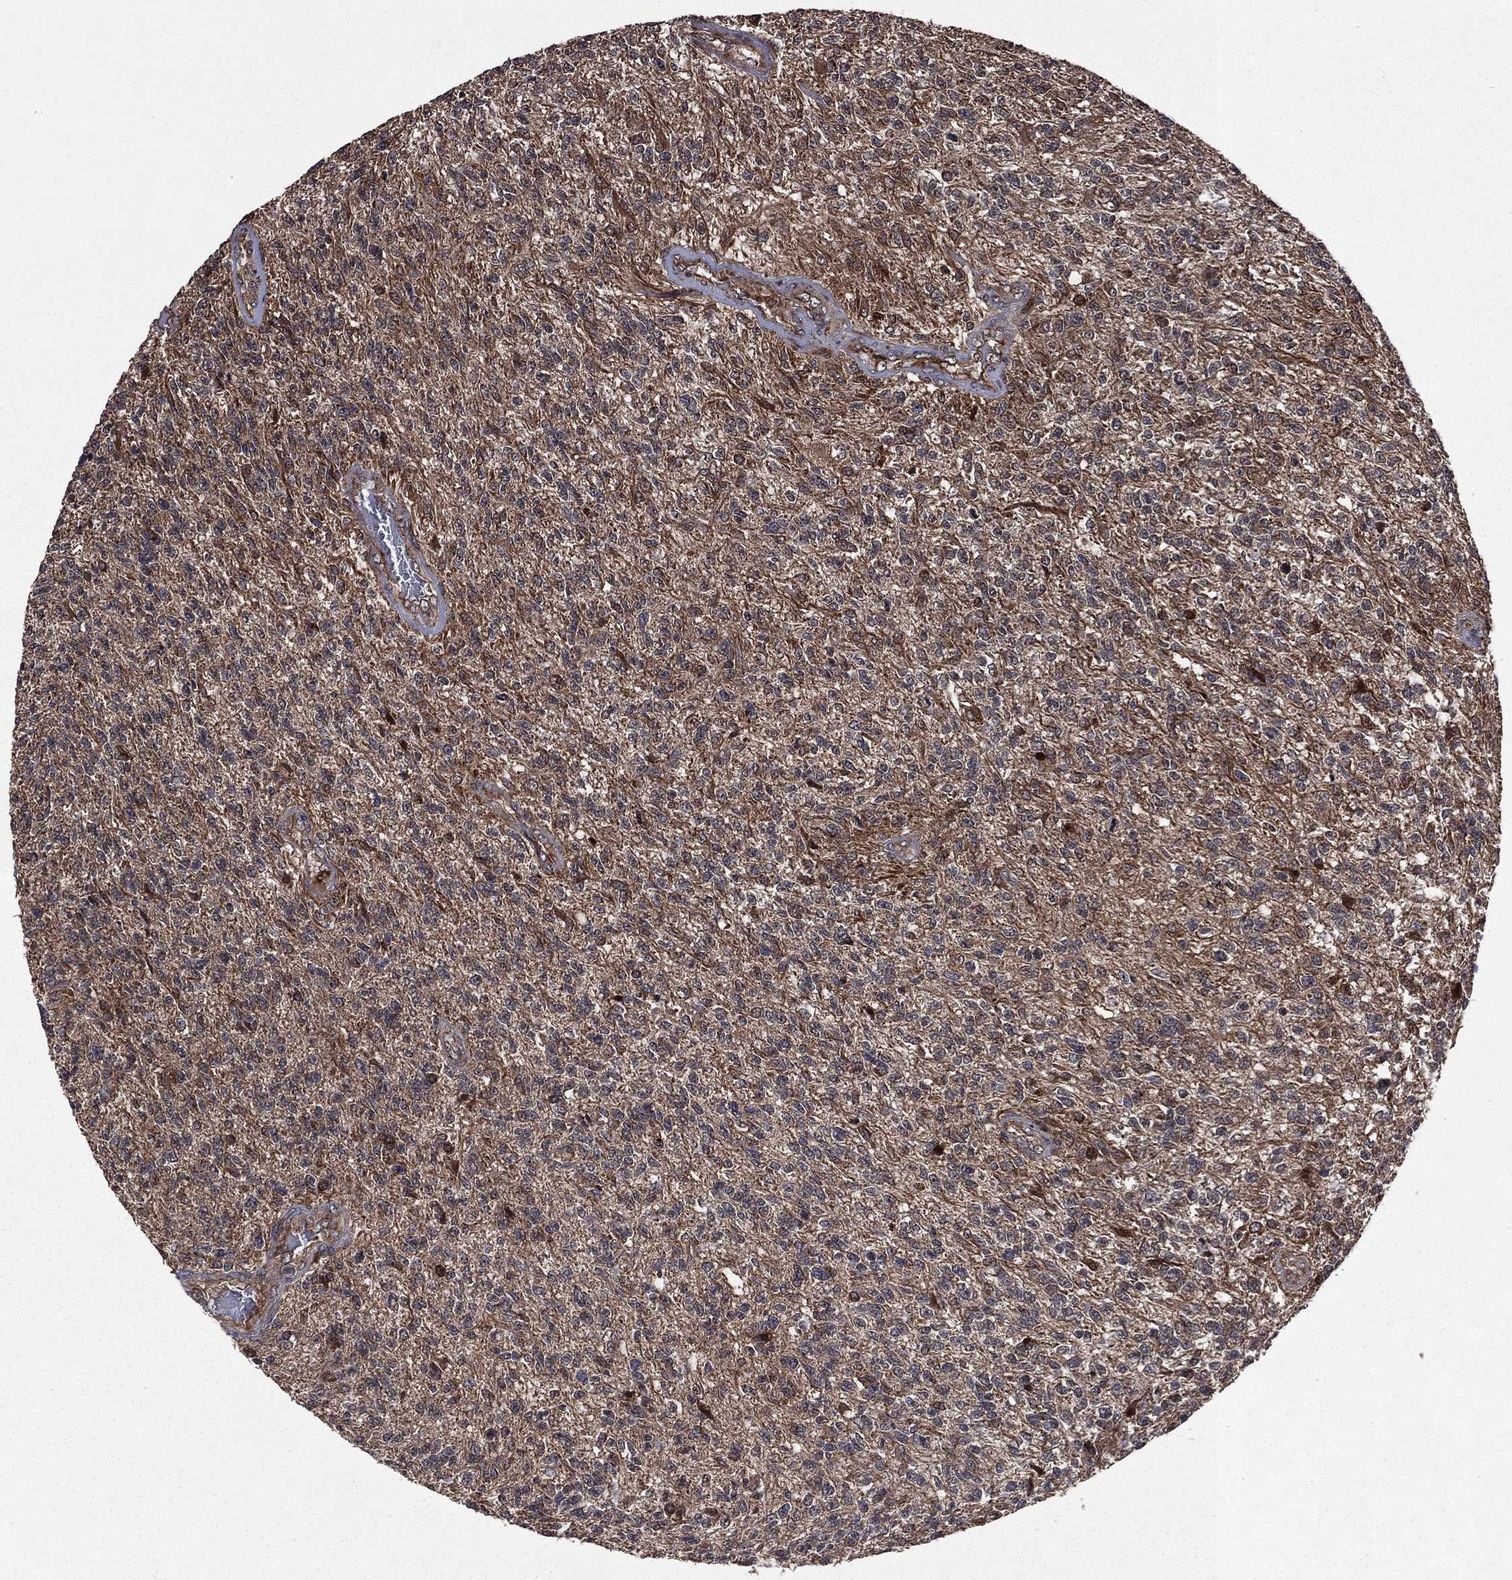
{"staining": {"intensity": "weak", "quantity": "25%-75%", "location": "cytoplasmic/membranous"}, "tissue": "glioma", "cell_type": "Tumor cells", "image_type": "cancer", "snomed": [{"axis": "morphology", "description": "Glioma, malignant, High grade"}, {"axis": "topography", "description": "Brain"}], "caption": "The micrograph demonstrates immunohistochemical staining of glioma. There is weak cytoplasmic/membranous positivity is present in approximately 25%-75% of tumor cells.", "gene": "LENG8", "patient": {"sex": "male", "age": 56}}